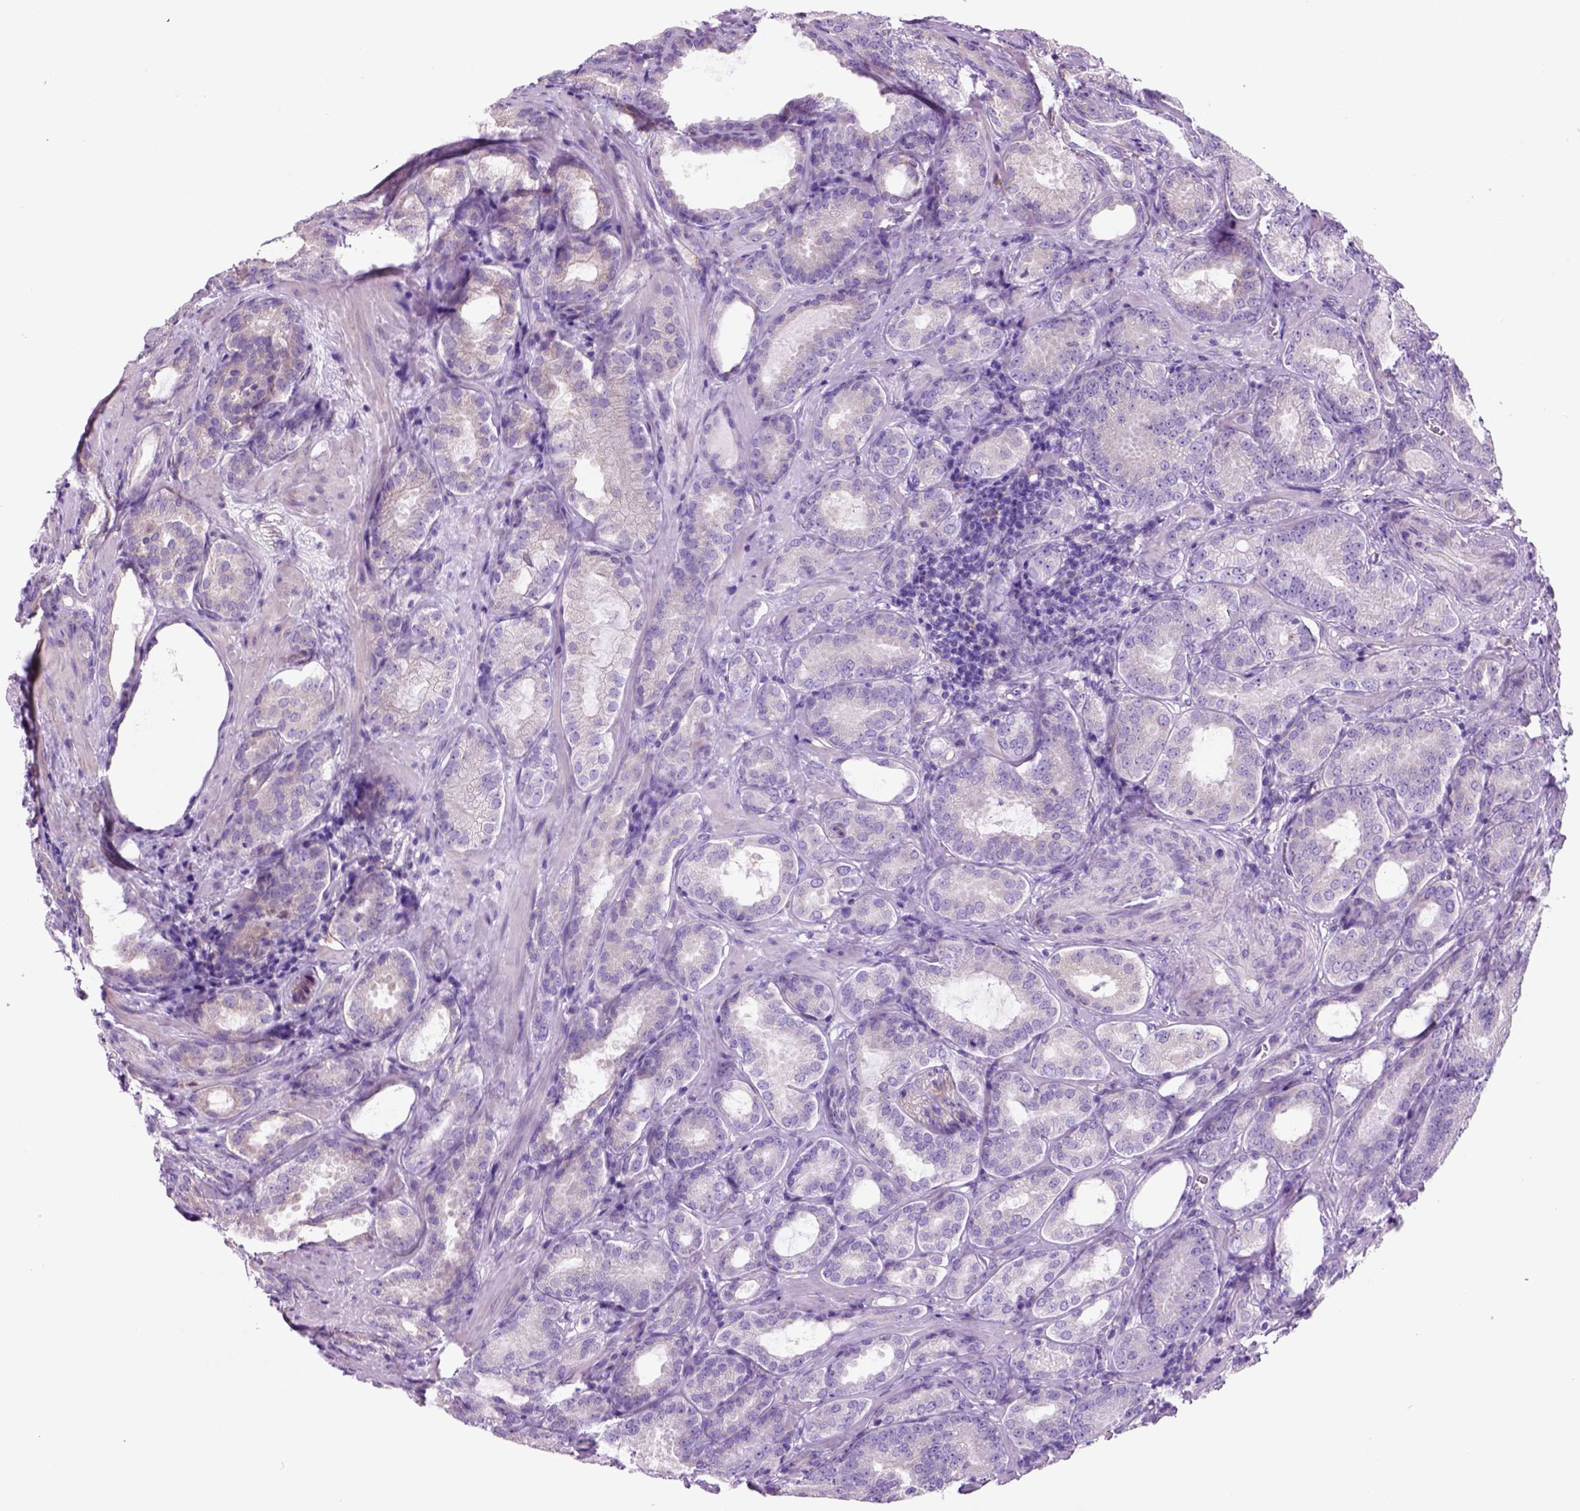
{"staining": {"intensity": "weak", "quantity": ">75%", "location": "cytoplasmic/membranous"}, "tissue": "prostate cancer", "cell_type": "Tumor cells", "image_type": "cancer", "snomed": [{"axis": "morphology", "description": "Adenocarcinoma, High grade"}, {"axis": "topography", "description": "Prostate"}], "caption": "A histopathology image of human adenocarcinoma (high-grade) (prostate) stained for a protein demonstrates weak cytoplasmic/membranous brown staining in tumor cells.", "gene": "PIAS3", "patient": {"sex": "male", "age": 64}}